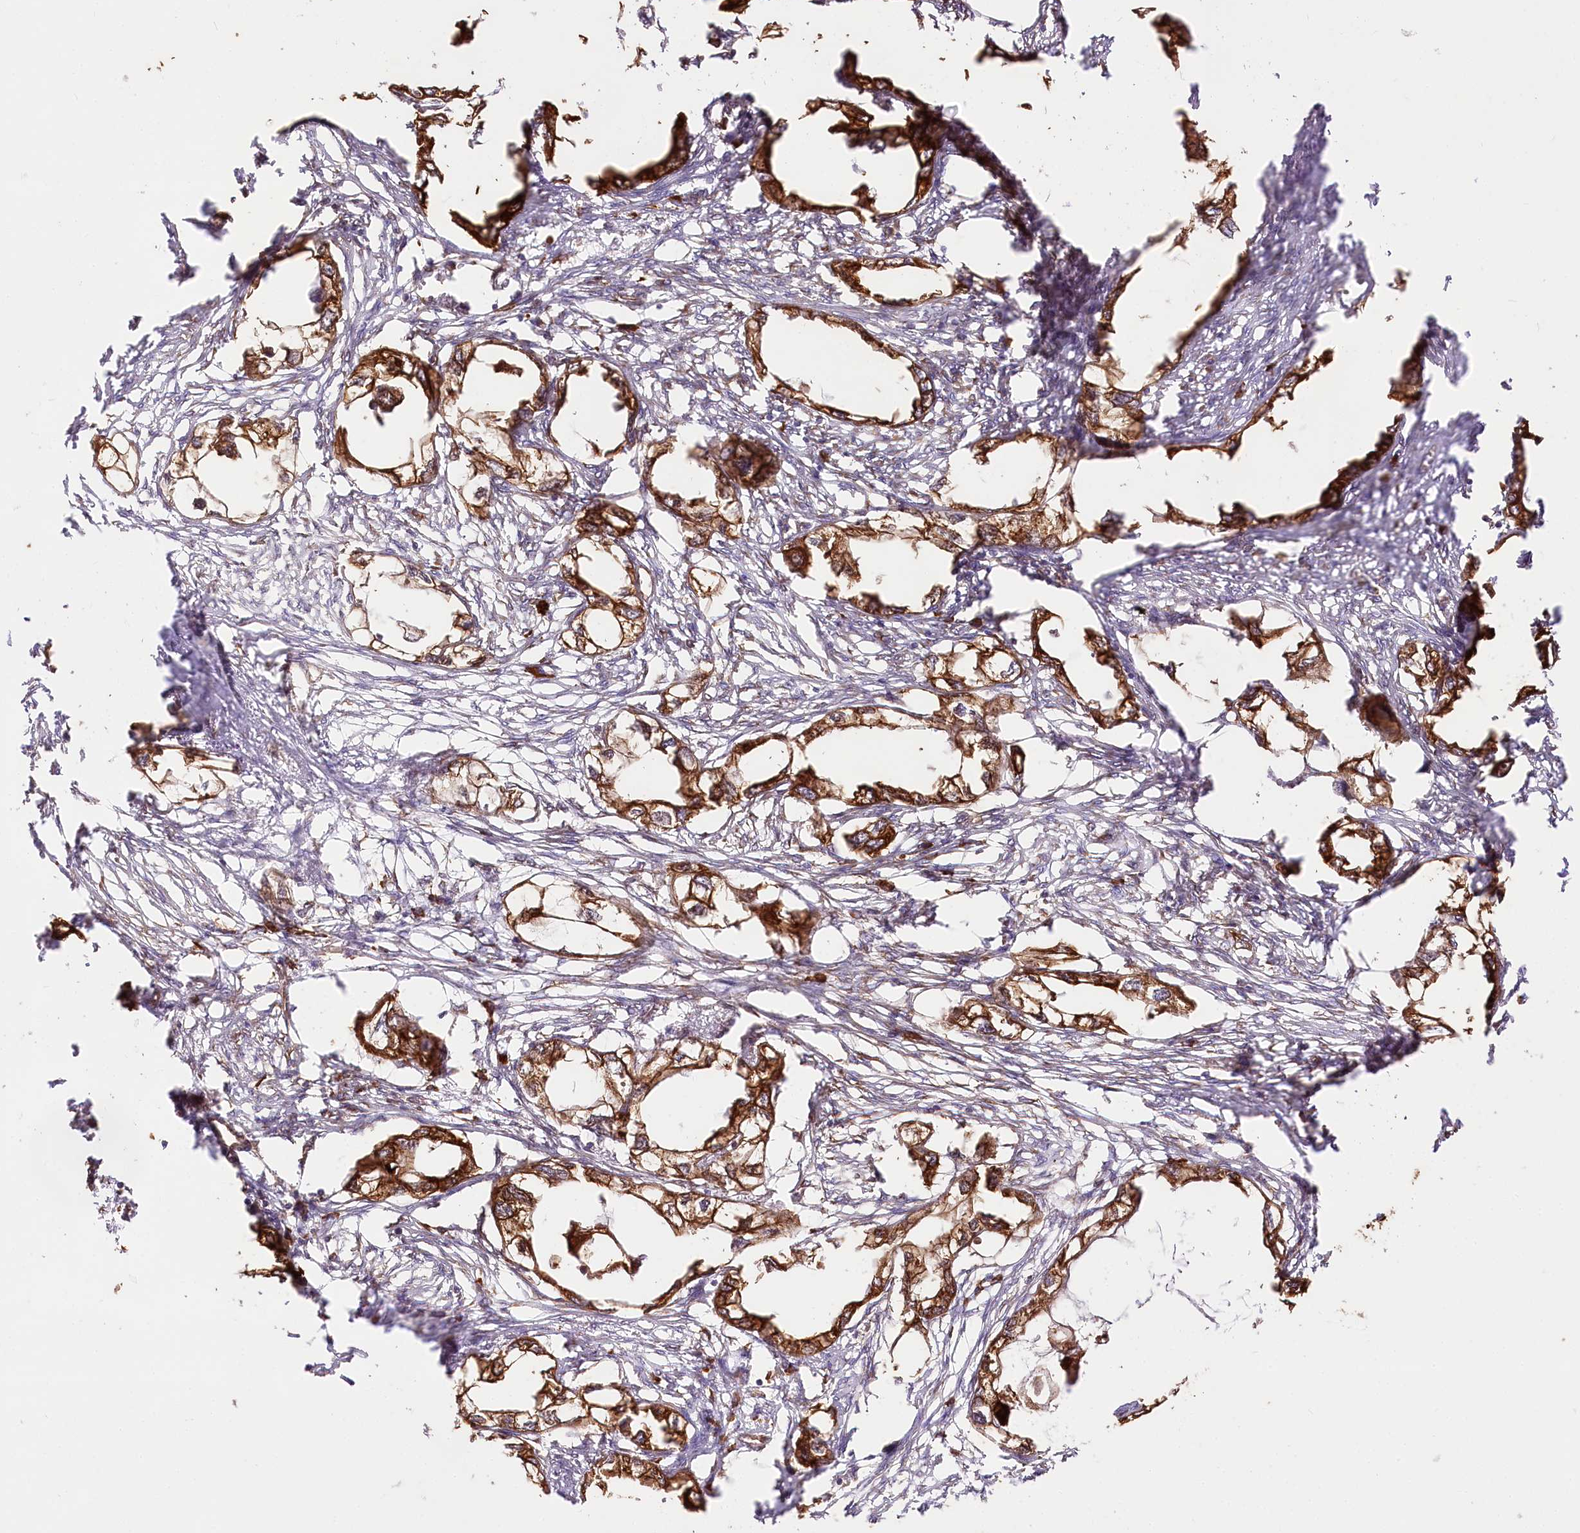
{"staining": {"intensity": "strong", "quantity": ">75%", "location": "cytoplasmic/membranous"}, "tissue": "endometrial cancer", "cell_type": "Tumor cells", "image_type": "cancer", "snomed": [{"axis": "morphology", "description": "Adenocarcinoma, NOS"}, {"axis": "morphology", "description": "Adenocarcinoma, metastatic, NOS"}, {"axis": "topography", "description": "Adipose tissue"}, {"axis": "topography", "description": "Endometrium"}], "caption": "This is an image of immunohistochemistry staining of endometrial cancer, which shows strong positivity in the cytoplasmic/membranous of tumor cells.", "gene": "CNPY2", "patient": {"sex": "female", "age": 67}}